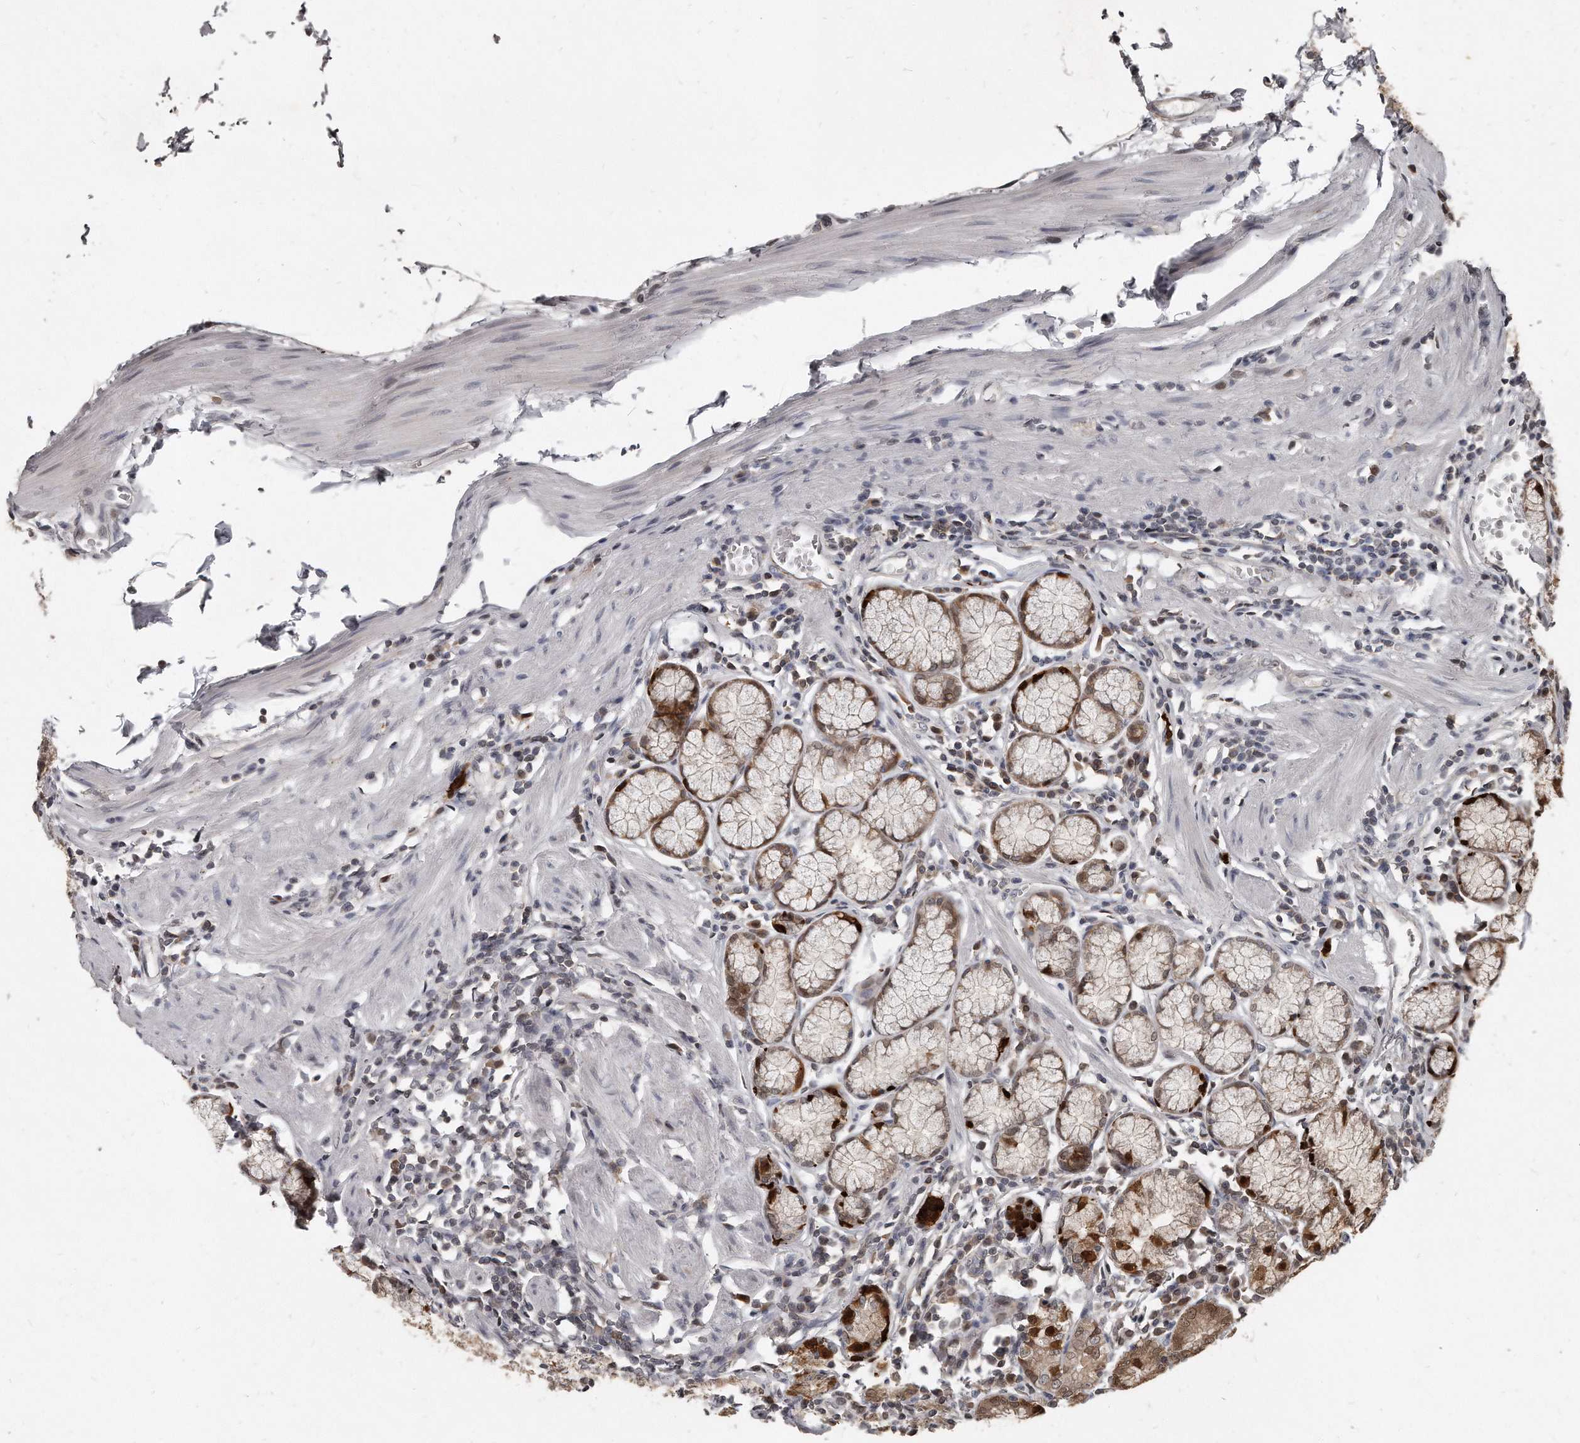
{"staining": {"intensity": "moderate", "quantity": "25%-75%", "location": "cytoplasmic/membranous,nuclear"}, "tissue": "stomach", "cell_type": "Glandular cells", "image_type": "normal", "snomed": [{"axis": "morphology", "description": "Normal tissue, NOS"}, {"axis": "topography", "description": "Stomach"}], "caption": "Glandular cells demonstrate medium levels of moderate cytoplasmic/membranous,nuclear staining in about 25%-75% of cells in benign human stomach.", "gene": "GCH1", "patient": {"sex": "male", "age": 55}}